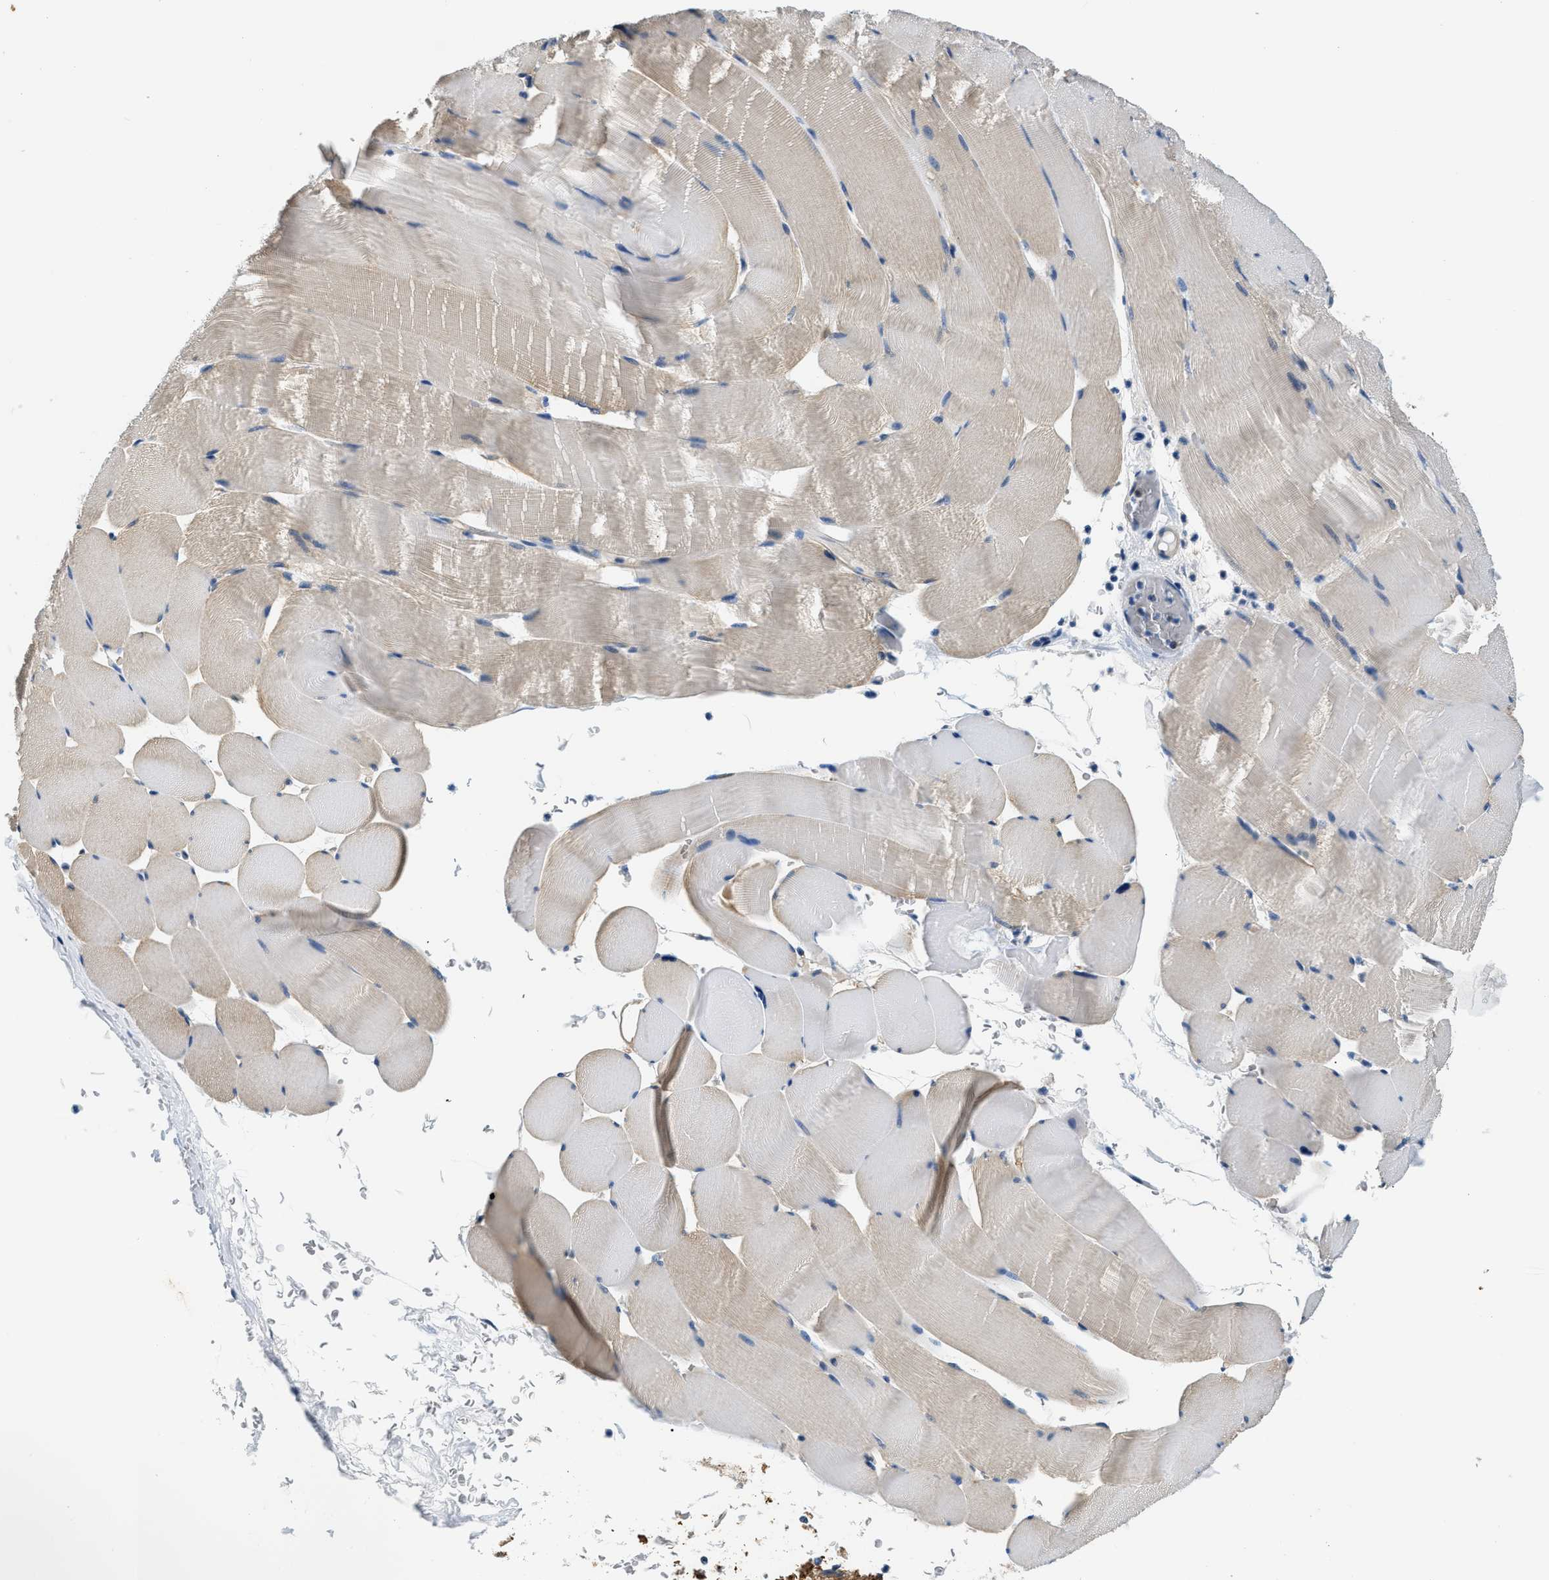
{"staining": {"intensity": "weak", "quantity": "25%-75%", "location": "cytoplasmic/membranous"}, "tissue": "skeletal muscle", "cell_type": "Myocytes", "image_type": "normal", "snomed": [{"axis": "morphology", "description": "Normal tissue, NOS"}, {"axis": "topography", "description": "Skeletal muscle"}], "caption": "Myocytes exhibit low levels of weak cytoplasmic/membranous staining in approximately 25%-75% of cells in normal human skeletal muscle.", "gene": "PPP2R1B", "patient": {"sex": "male", "age": 62}}